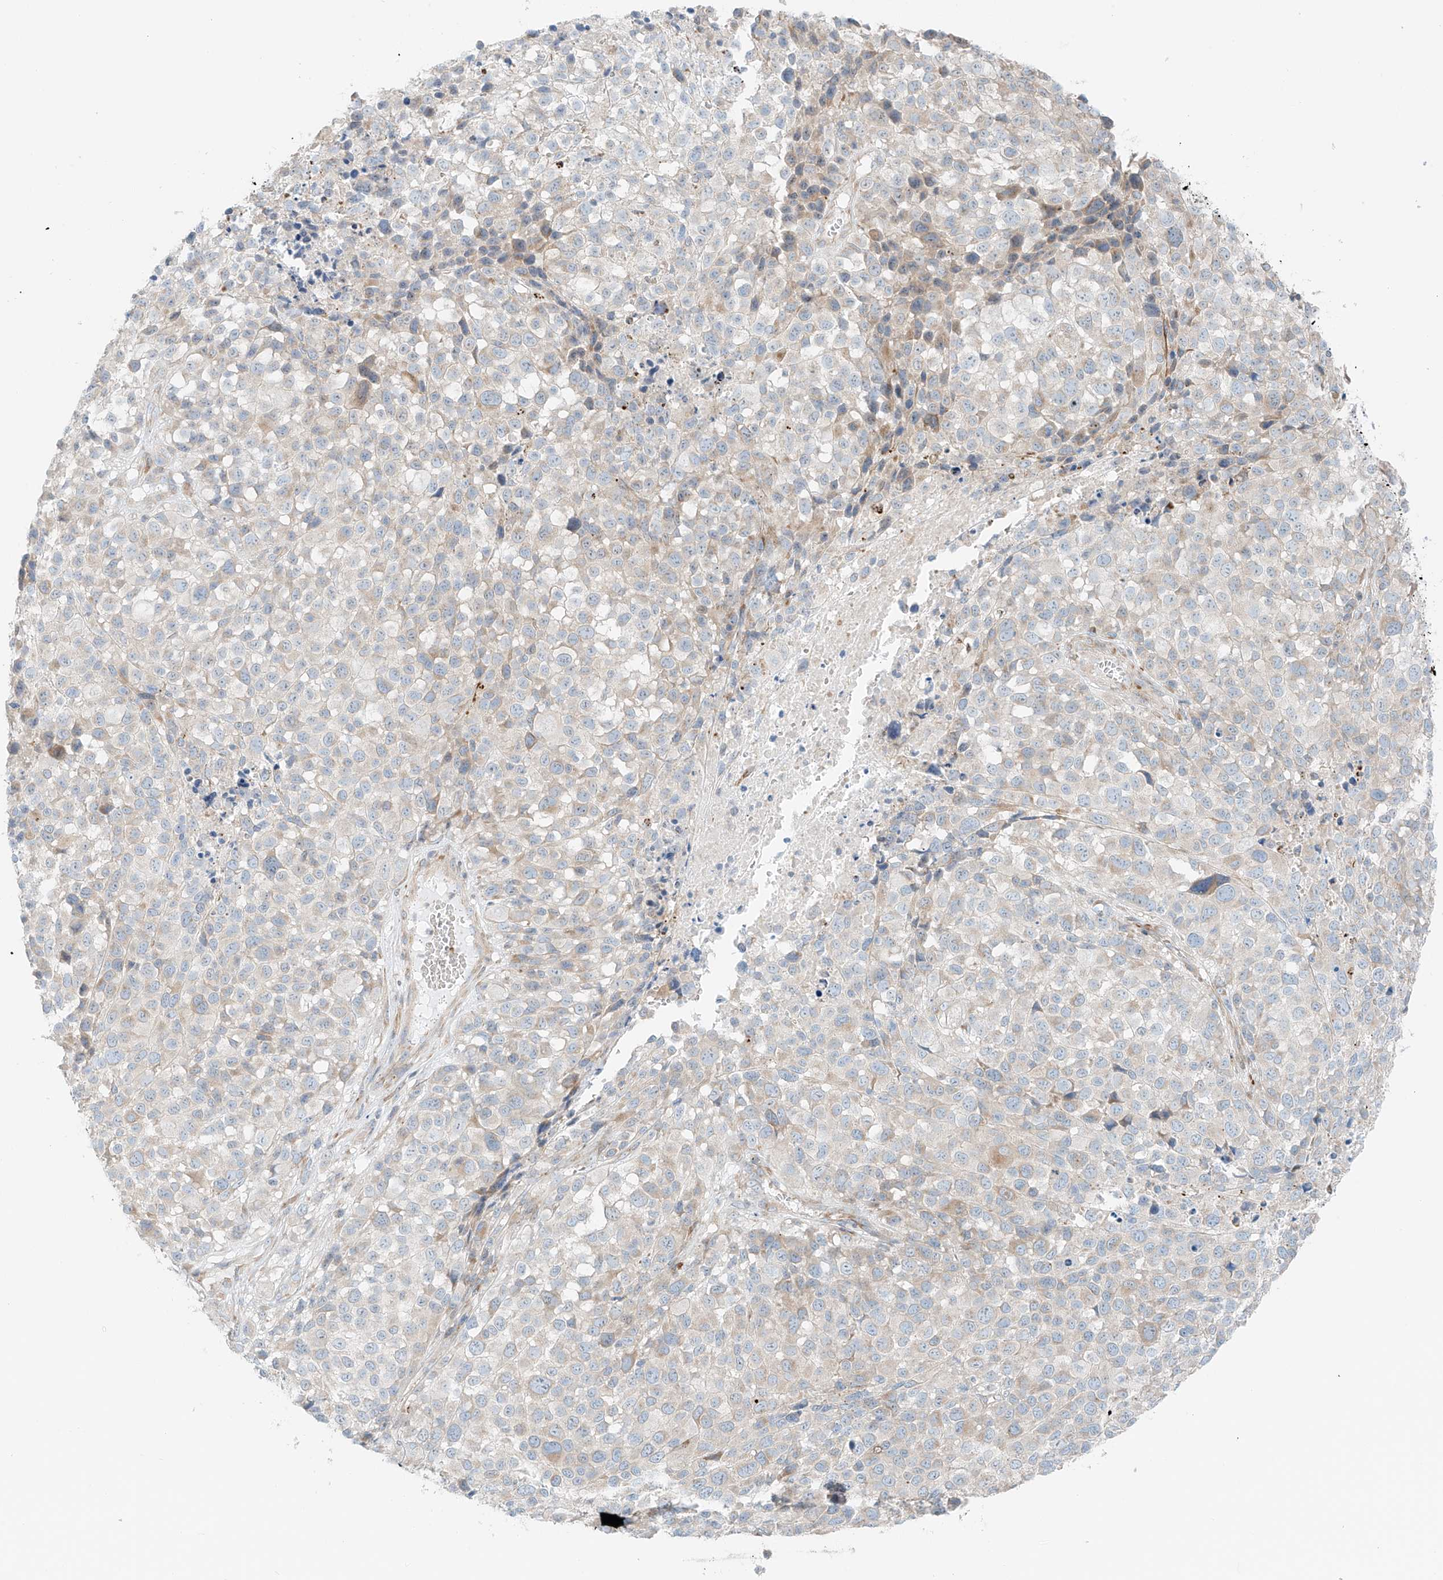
{"staining": {"intensity": "weak", "quantity": "<25%", "location": "cytoplasmic/membranous"}, "tissue": "melanoma", "cell_type": "Tumor cells", "image_type": "cancer", "snomed": [{"axis": "morphology", "description": "Malignant melanoma, NOS"}, {"axis": "topography", "description": "Skin of trunk"}], "caption": "The image shows no staining of tumor cells in malignant melanoma.", "gene": "EIPR1", "patient": {"sex": "male", "age": 71}}